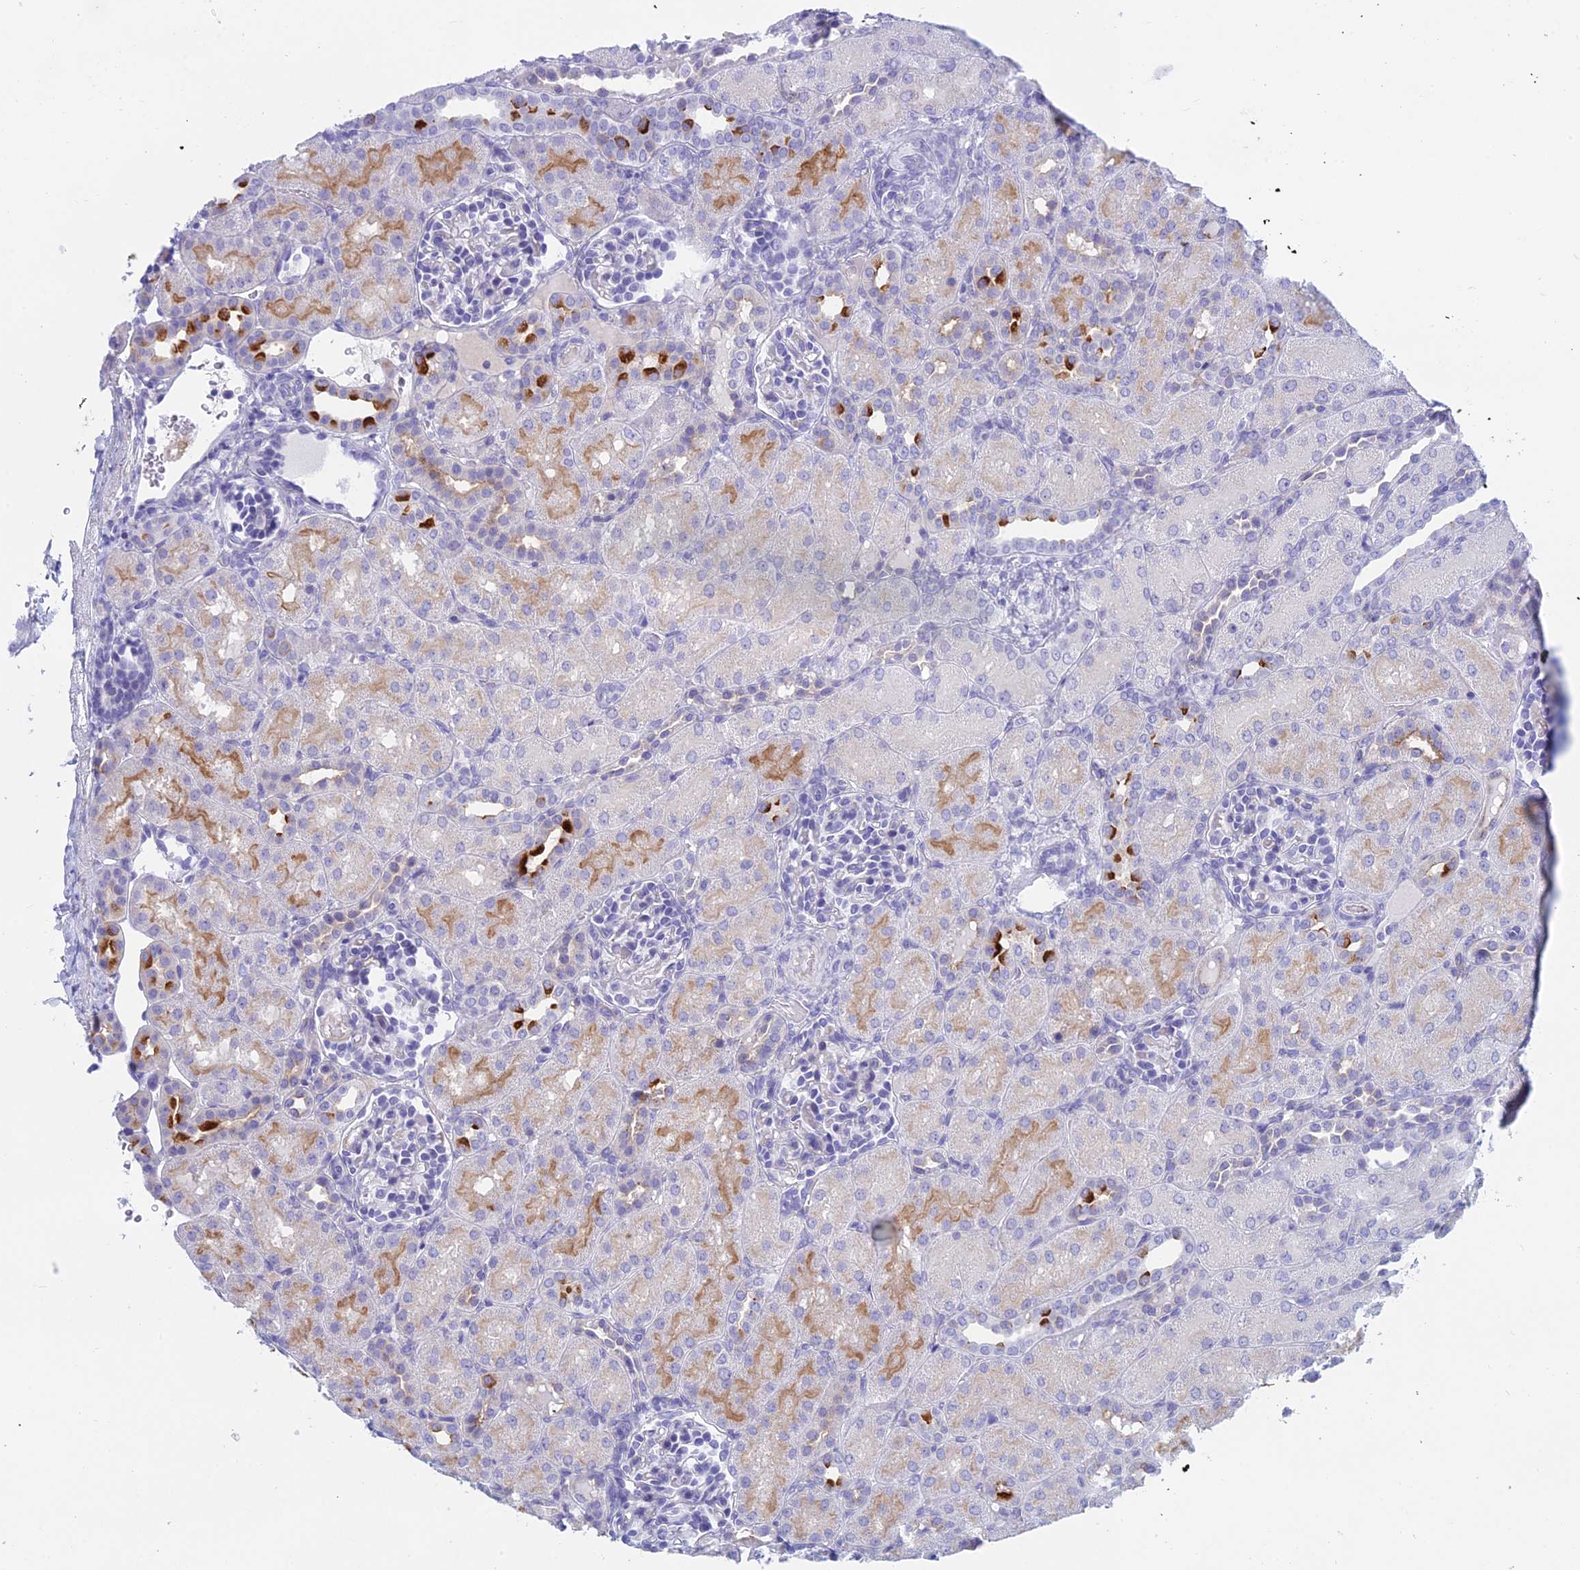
{"staining": {"intensity": "negative", "quantity": "none", "location": "none"}, "tissue": "kidney", "cell_type": "Cells in glomeruli", "image_type": "normal", "snomed": [{"axis": "morphology", "description": "Normal tissue, NOS"}, {"axis": "topography", "description": "Kidney"}], "caption": "Micrograph shows no significant protein staining in cells in glomeruli of unremarkable kidney.", "gene": "TMEM161B", "patient": {"sex": "male", "age": 1}}